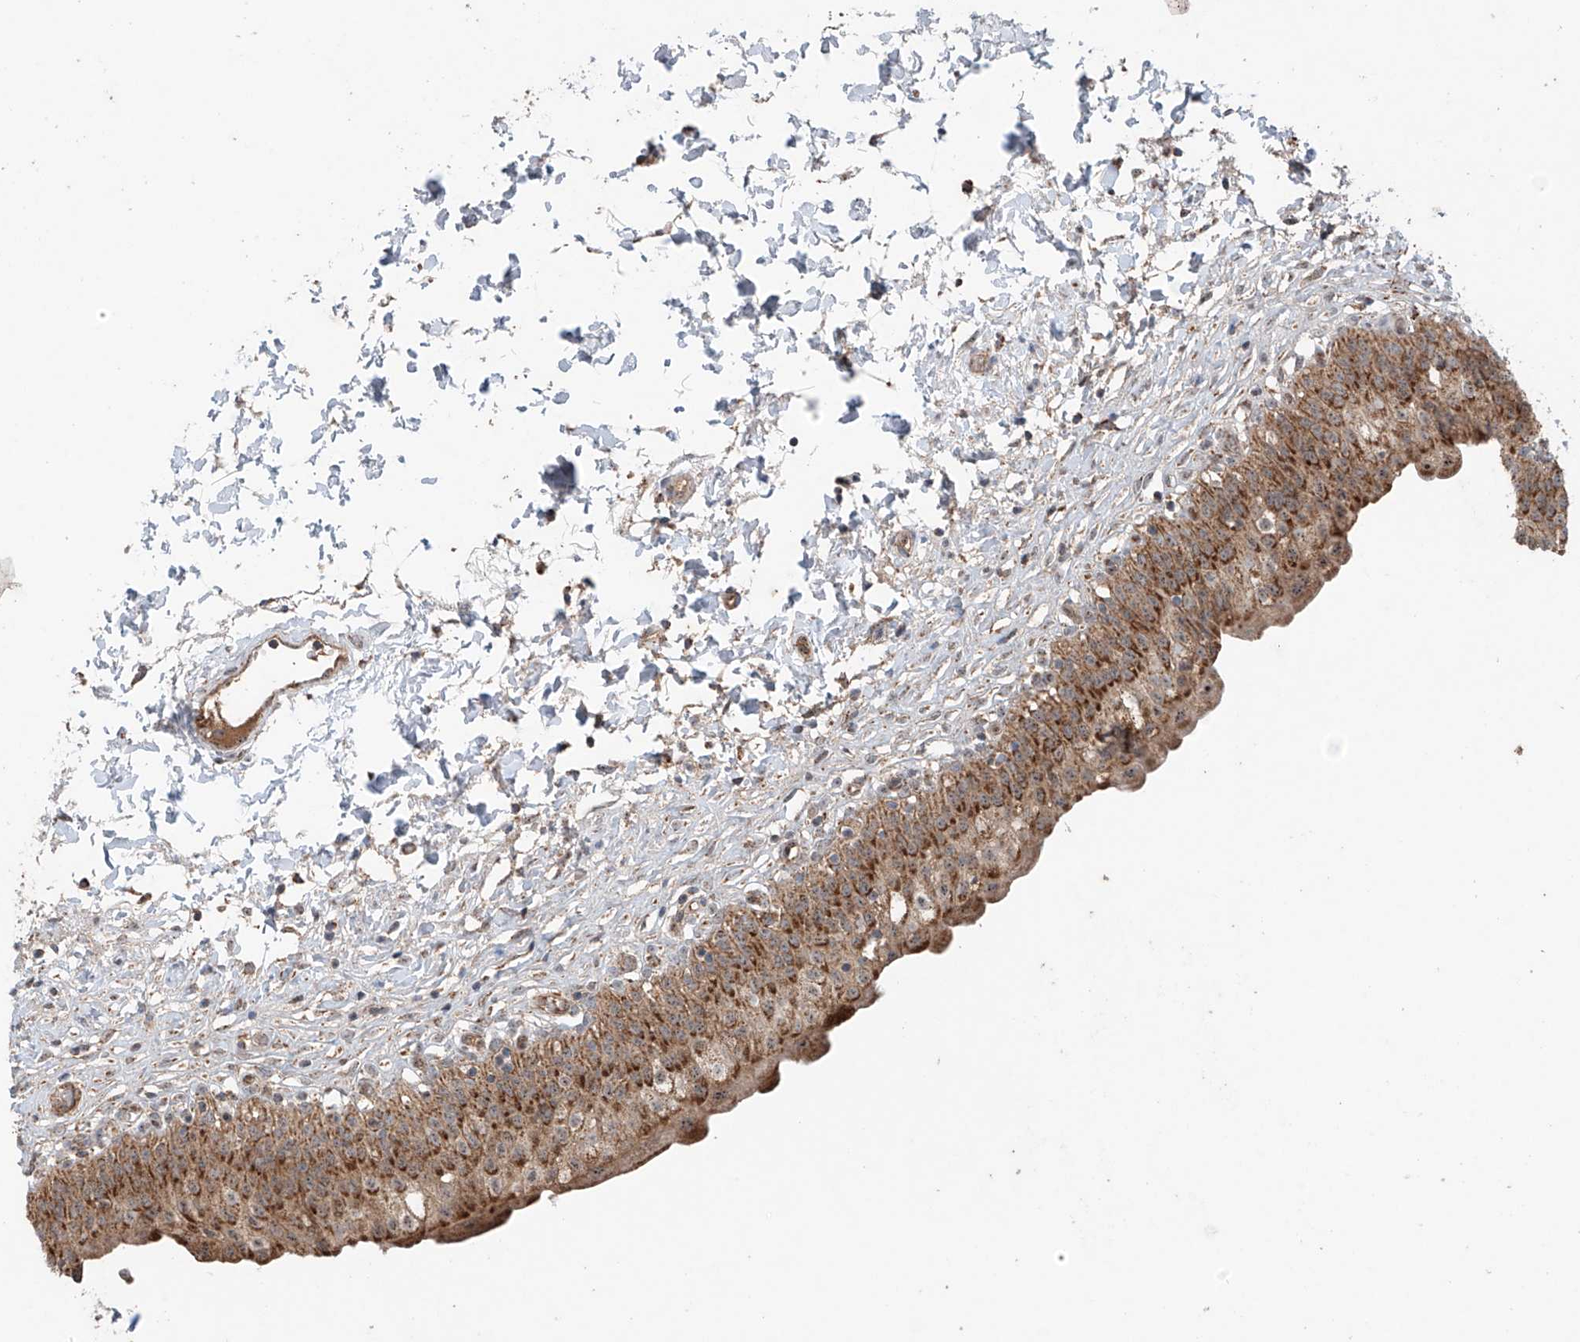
{"staining": {"intensity": "moderate", "quantity": ">75%", "location": "cytoplasmic/membranous"}, "tissue": "urinary bladder", "cell_type": "Urothelial cells", "image_type": "normal", "snomed": [{"axis": "morphology", "description": "Normal tissue, NOS"}, {"axis": "topography", "description": "Urinary bladder"}], "caption": "Human urinary bladder stained with a brown dye demonstrates moderate cytoplasmic/membranous positive staining in approximately >75% of urothelial cells.", "gene": "SAMD3", "patient": {"sex": "male", "age": 55}}